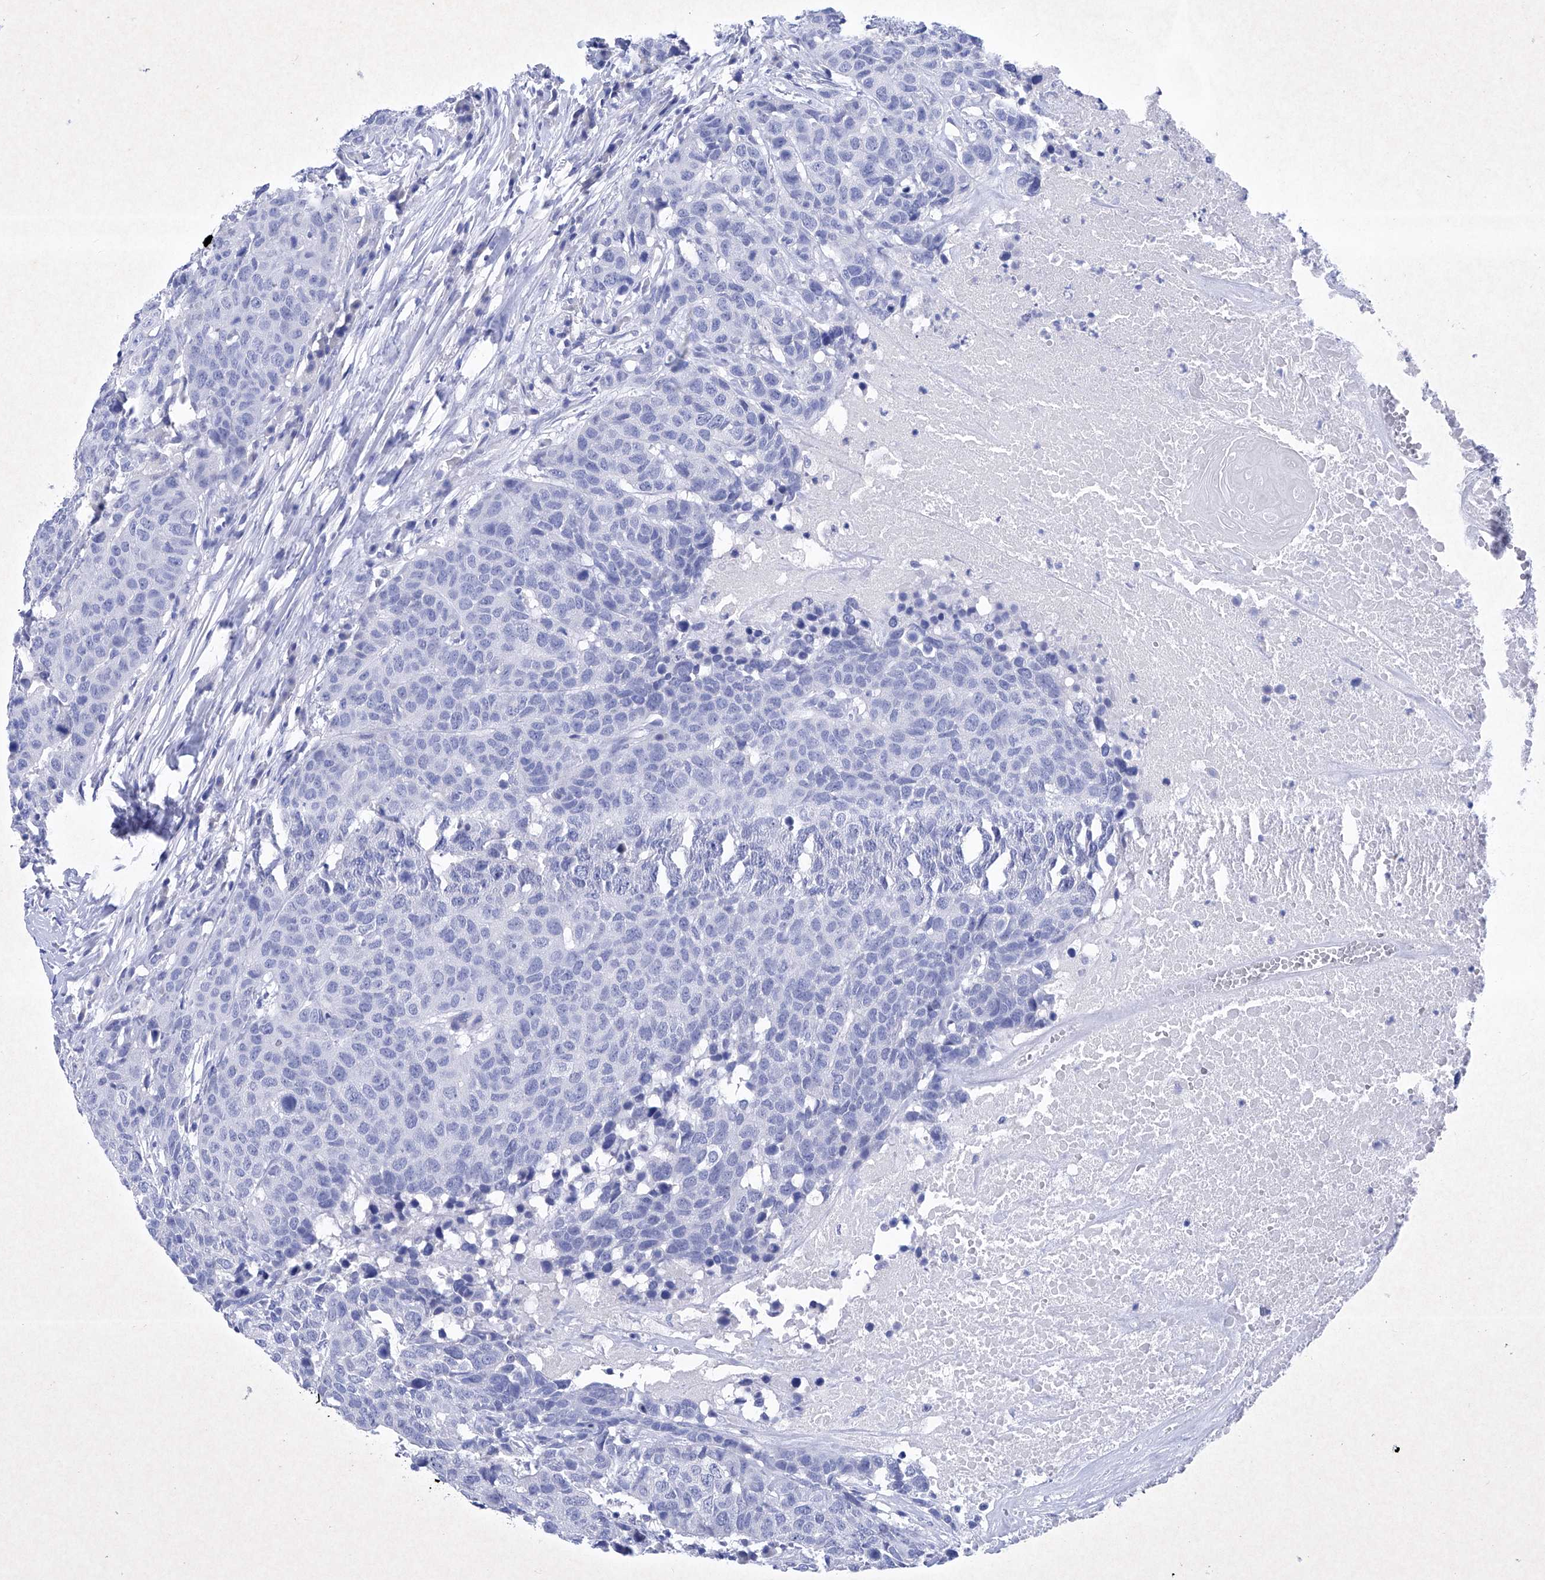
{"staining": {"intensity": "negative", "quantity": "none", "location": "none"}, "tissue": "head and neck cancer", "cell_type": "Tumor cells", "image_type": "cancer", "snomed": [{"axis": "morphology", "description": "Squamous cell carcinoma, NOS"}, {"axis": "topography", "description": "Head-Neck"}], "caption": "A photomicrograph of human head and neck squamous cell carcinoma is negative for staining in tumor cells. Brightfield microscopy of immunohistochemistry stained with DAB (3,3'-diaminobenzidine) (brown) and hematoxylin (blue), captured at high magnification.", "gene": "BARX2", "patient": {"sex": "male", "age": 66}}